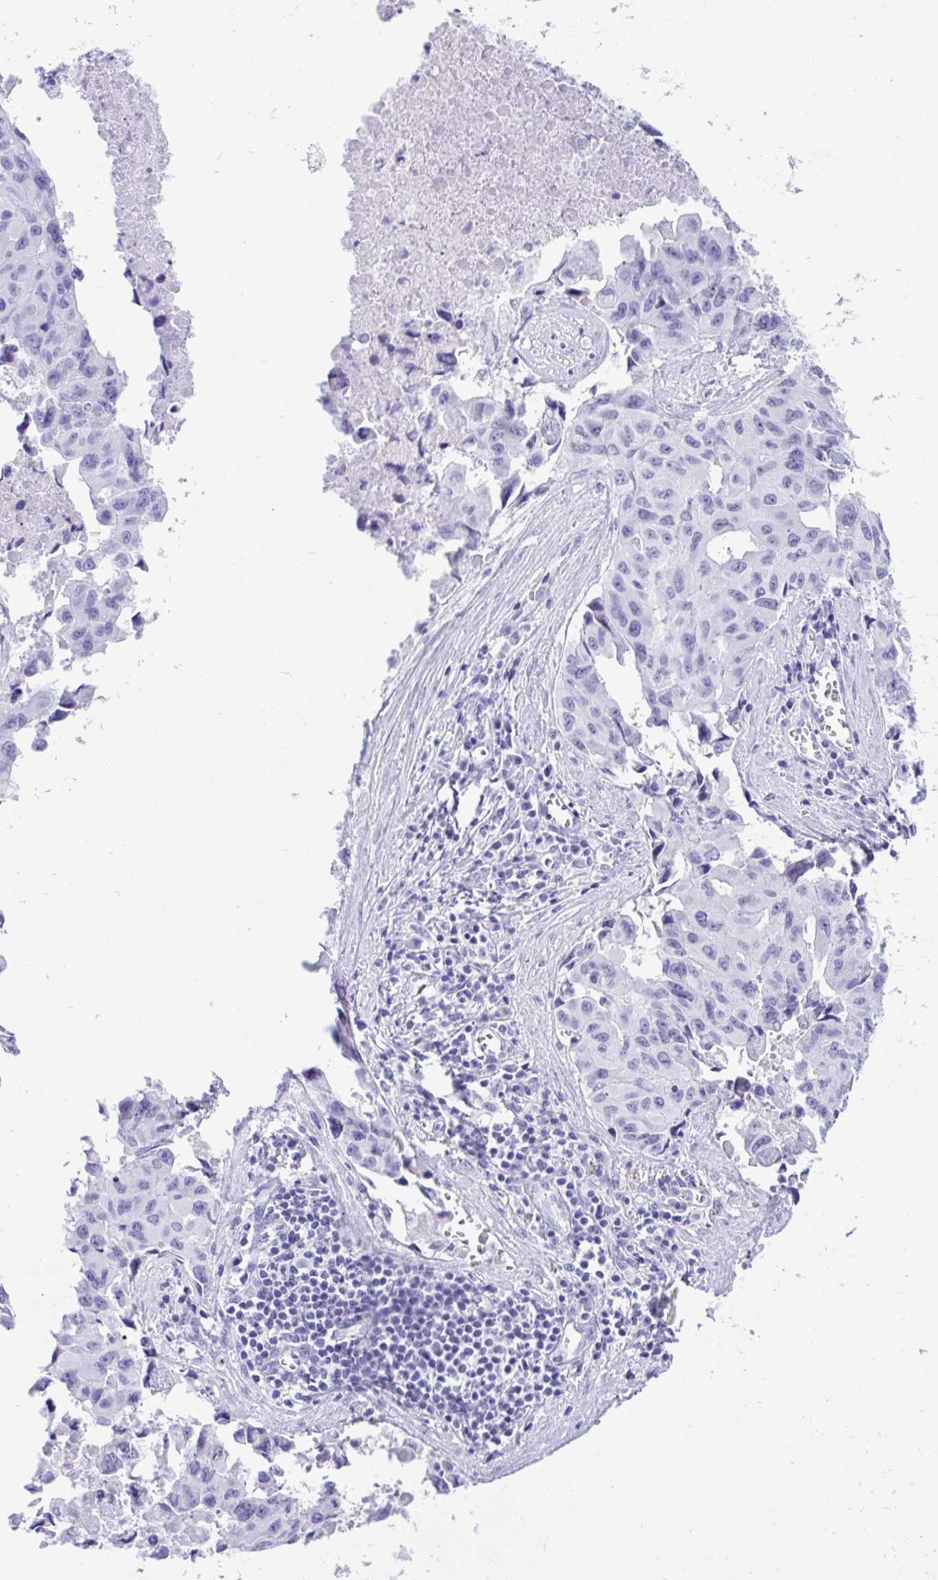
{"staining": {"intensity": "negative", "quantity": "none", "location": "none"}, "tissue": "lung cancer", "cell_type": "Tumor cells", "image_type": "cancer", "snomed": [{"axis": "morphology", "description": "Adenocarcinoma, NOS"}, {"axis": "topography", "description": "Lymph node"}, {"axis": "topography", "description": "Lung"}], "caption": "The histopathology image shows no staining of tumor cells in lung cancer (adenocarcinoma). (Brightfield microscopy of DAB (3,3'-diaminobenzidine) immunohistochemistry (IHC) at high magnification).", "gene": "TMEM35A", "patient": {"sex": "male", "age": 64}}